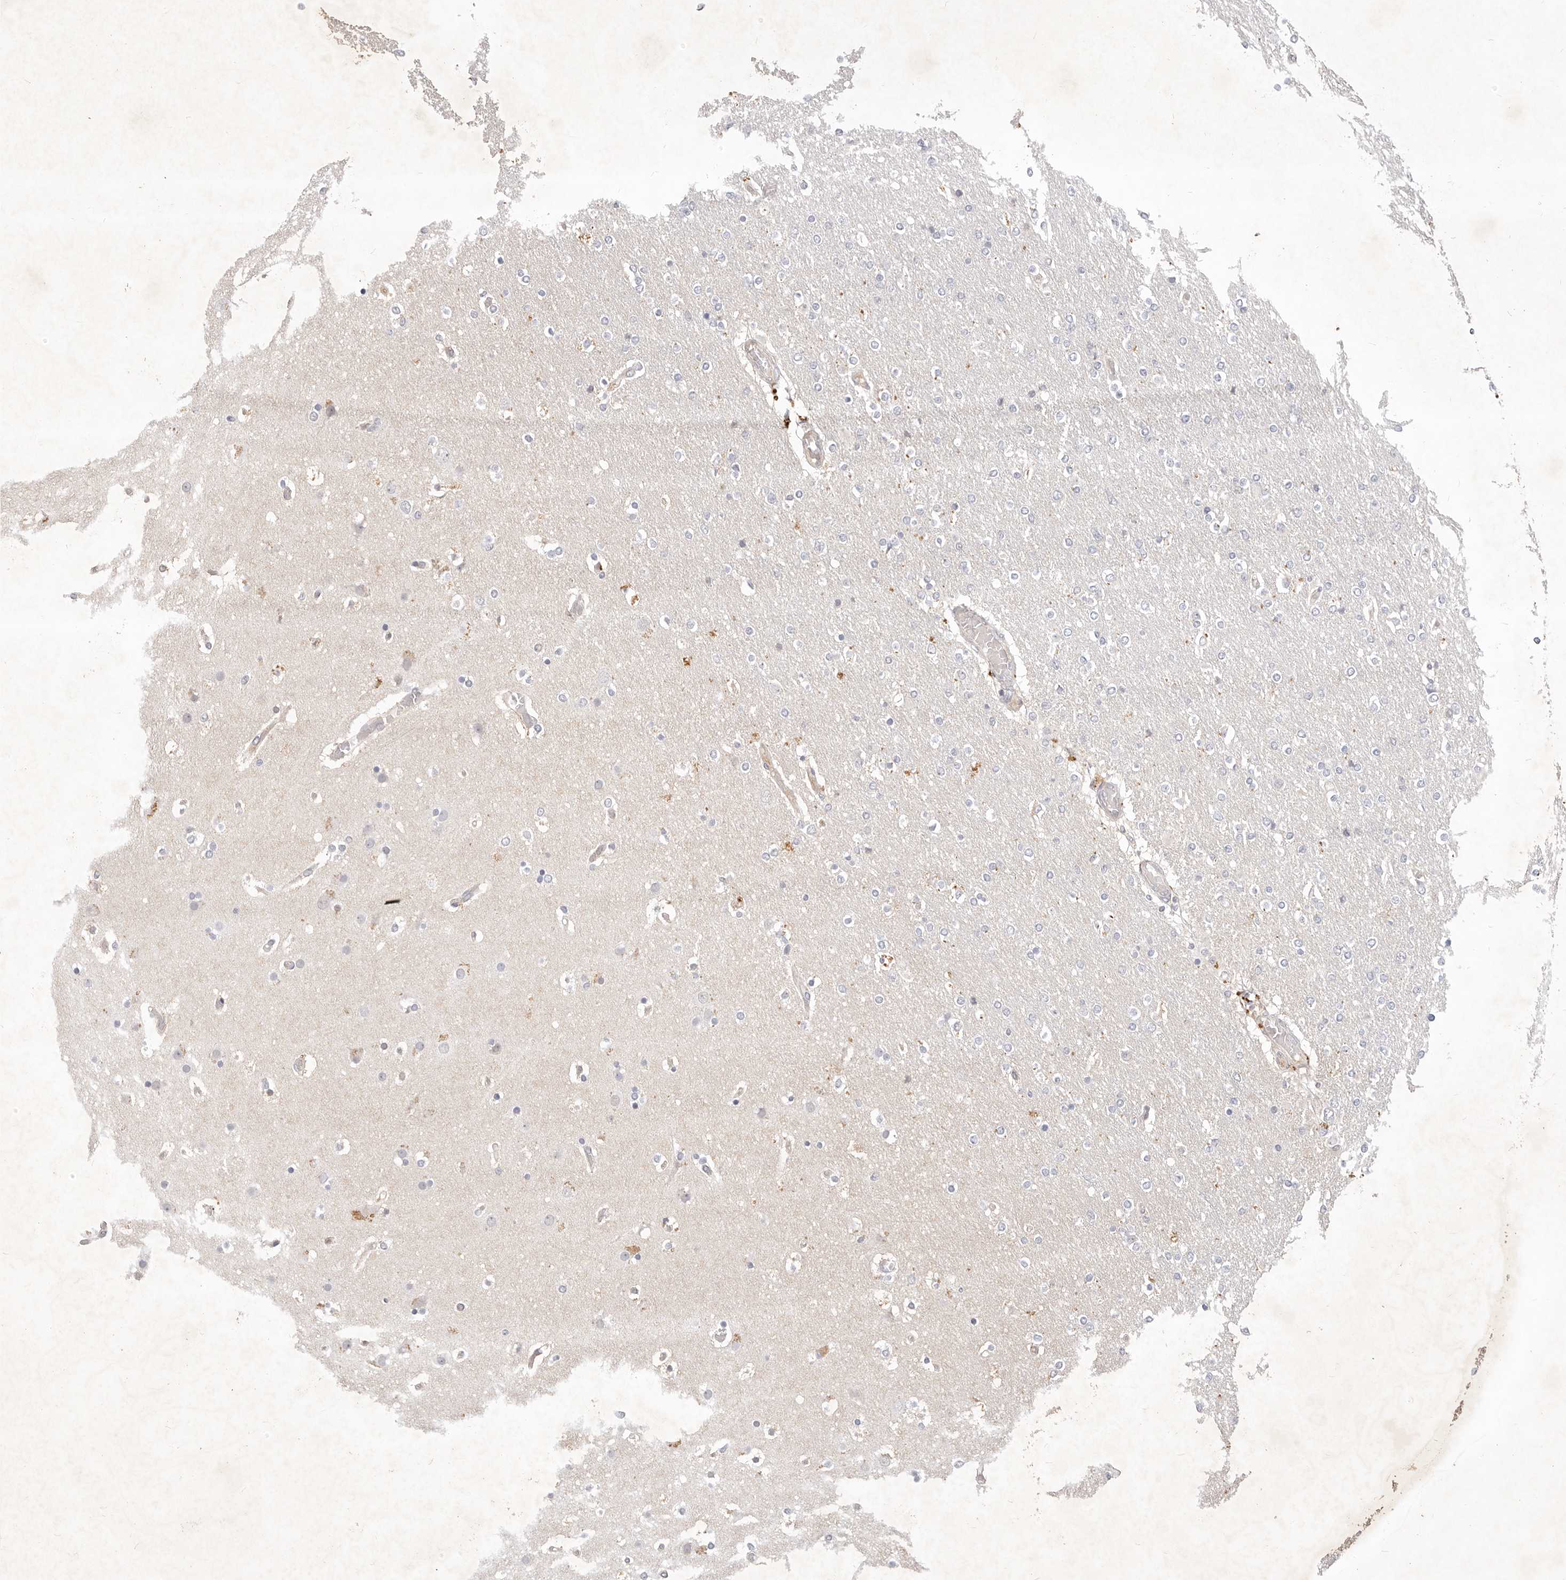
{"staining": {"intensity": "negative", "quantity": "none", "location": "none"}, "tissue": "glioma", "cell_type": "Tumor cells", "image_type": "cancer", "snomed": [{"axis": "morphology", "description": "Glioma, malignant, High grade"}, {"axis": "topography", "description": "Cerebral cortex"}], "caption": "High power microscopy micrograph of an IHC micrograph of glioma, revealing no significant staining in tumor cells.", "gene": "USP49", "patient": {"sex": "female", "age": 36}}